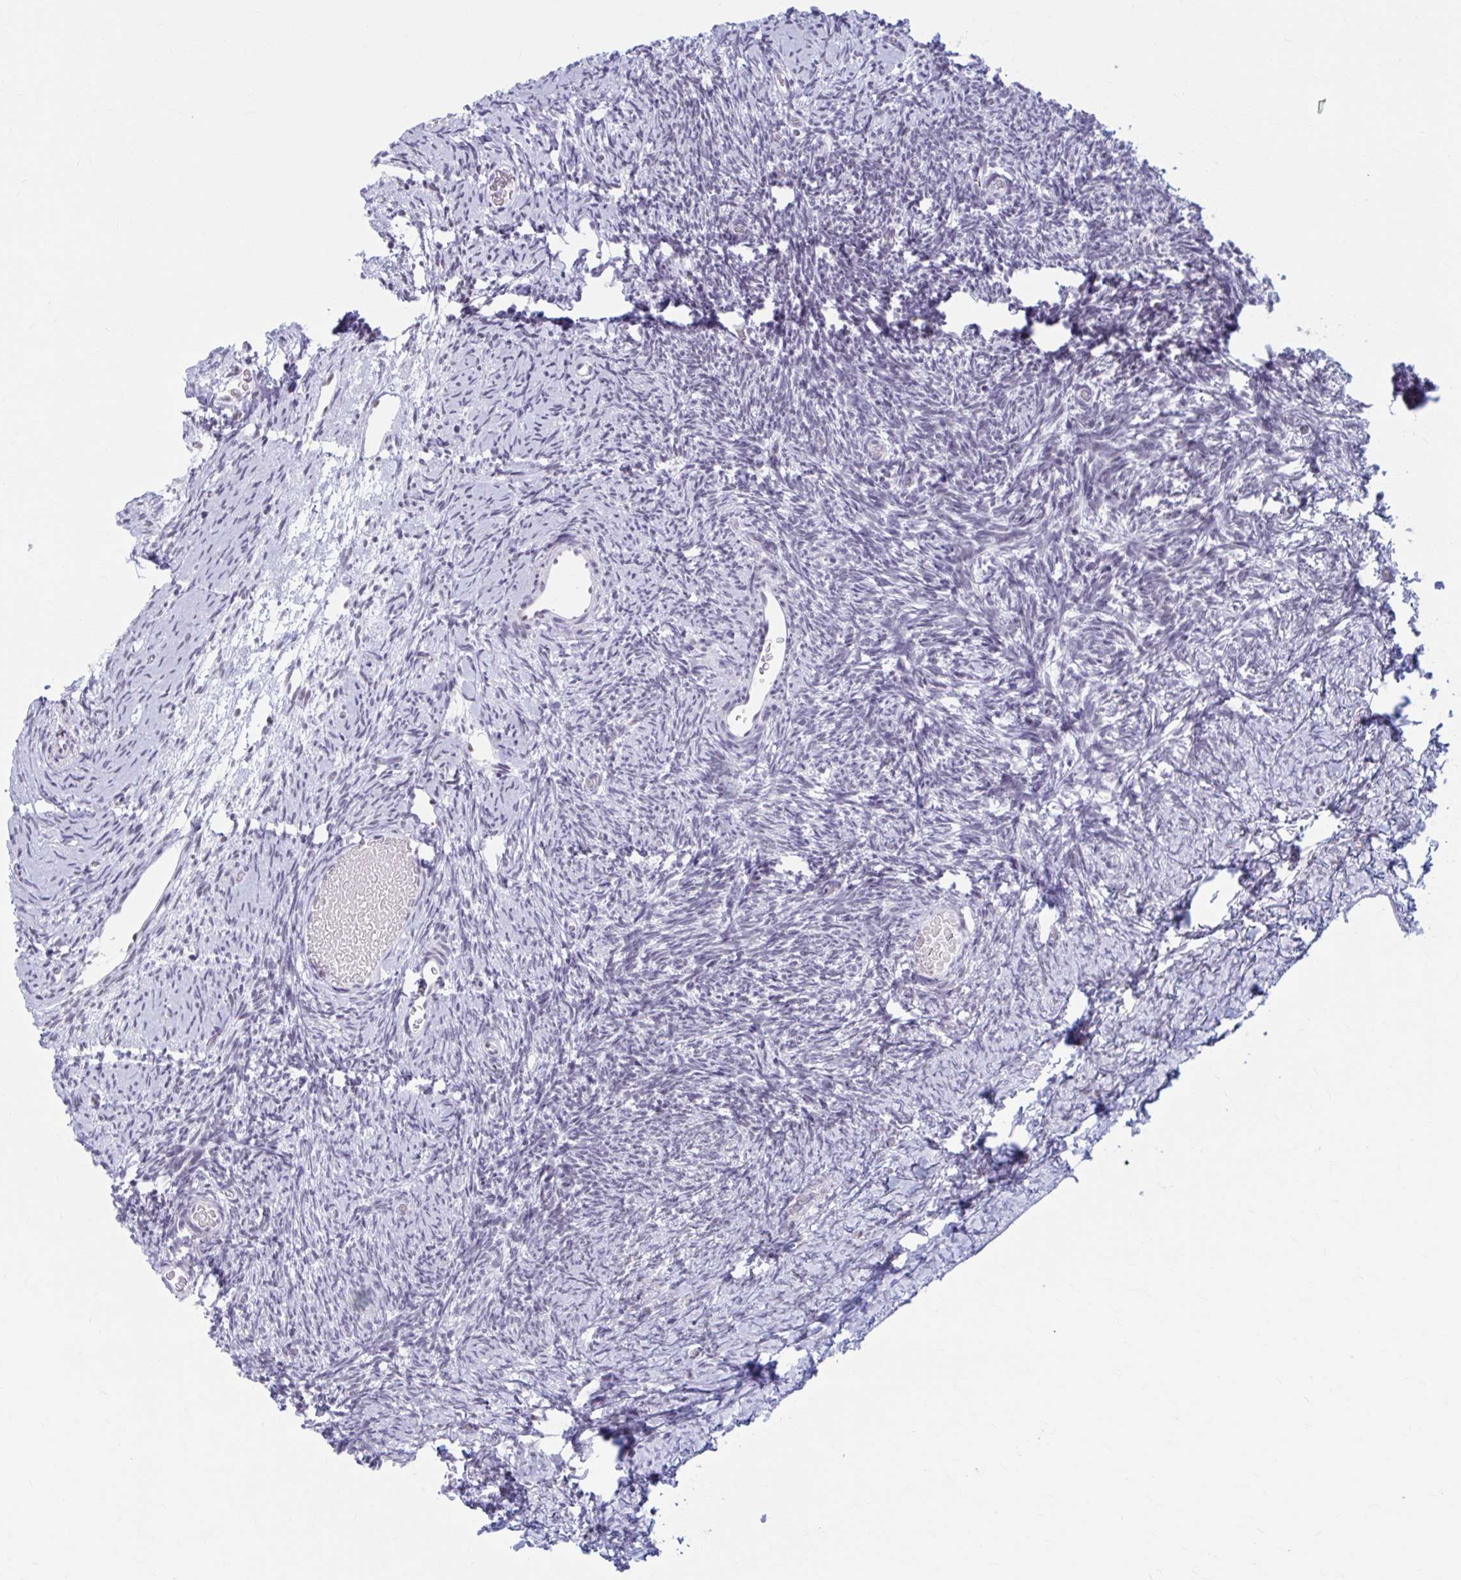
{"staining": {"intensity": "negative", "quantity": "none", "location": "none"}, "tissue": "ovary", "cell_type": "Follicle cells", "image_type": "normal", "snomed": [{"axis": "morphology", "description": "Normal tissue, NOS"}, {"axis": "topography", "description": "Ovary"}], "caption": "Immunohistochemical staining of benign human ovary exhibits no significant staining in follicle cells.", "gene": "CCDC105", "patient": {"sex": "female", "age": 39}}